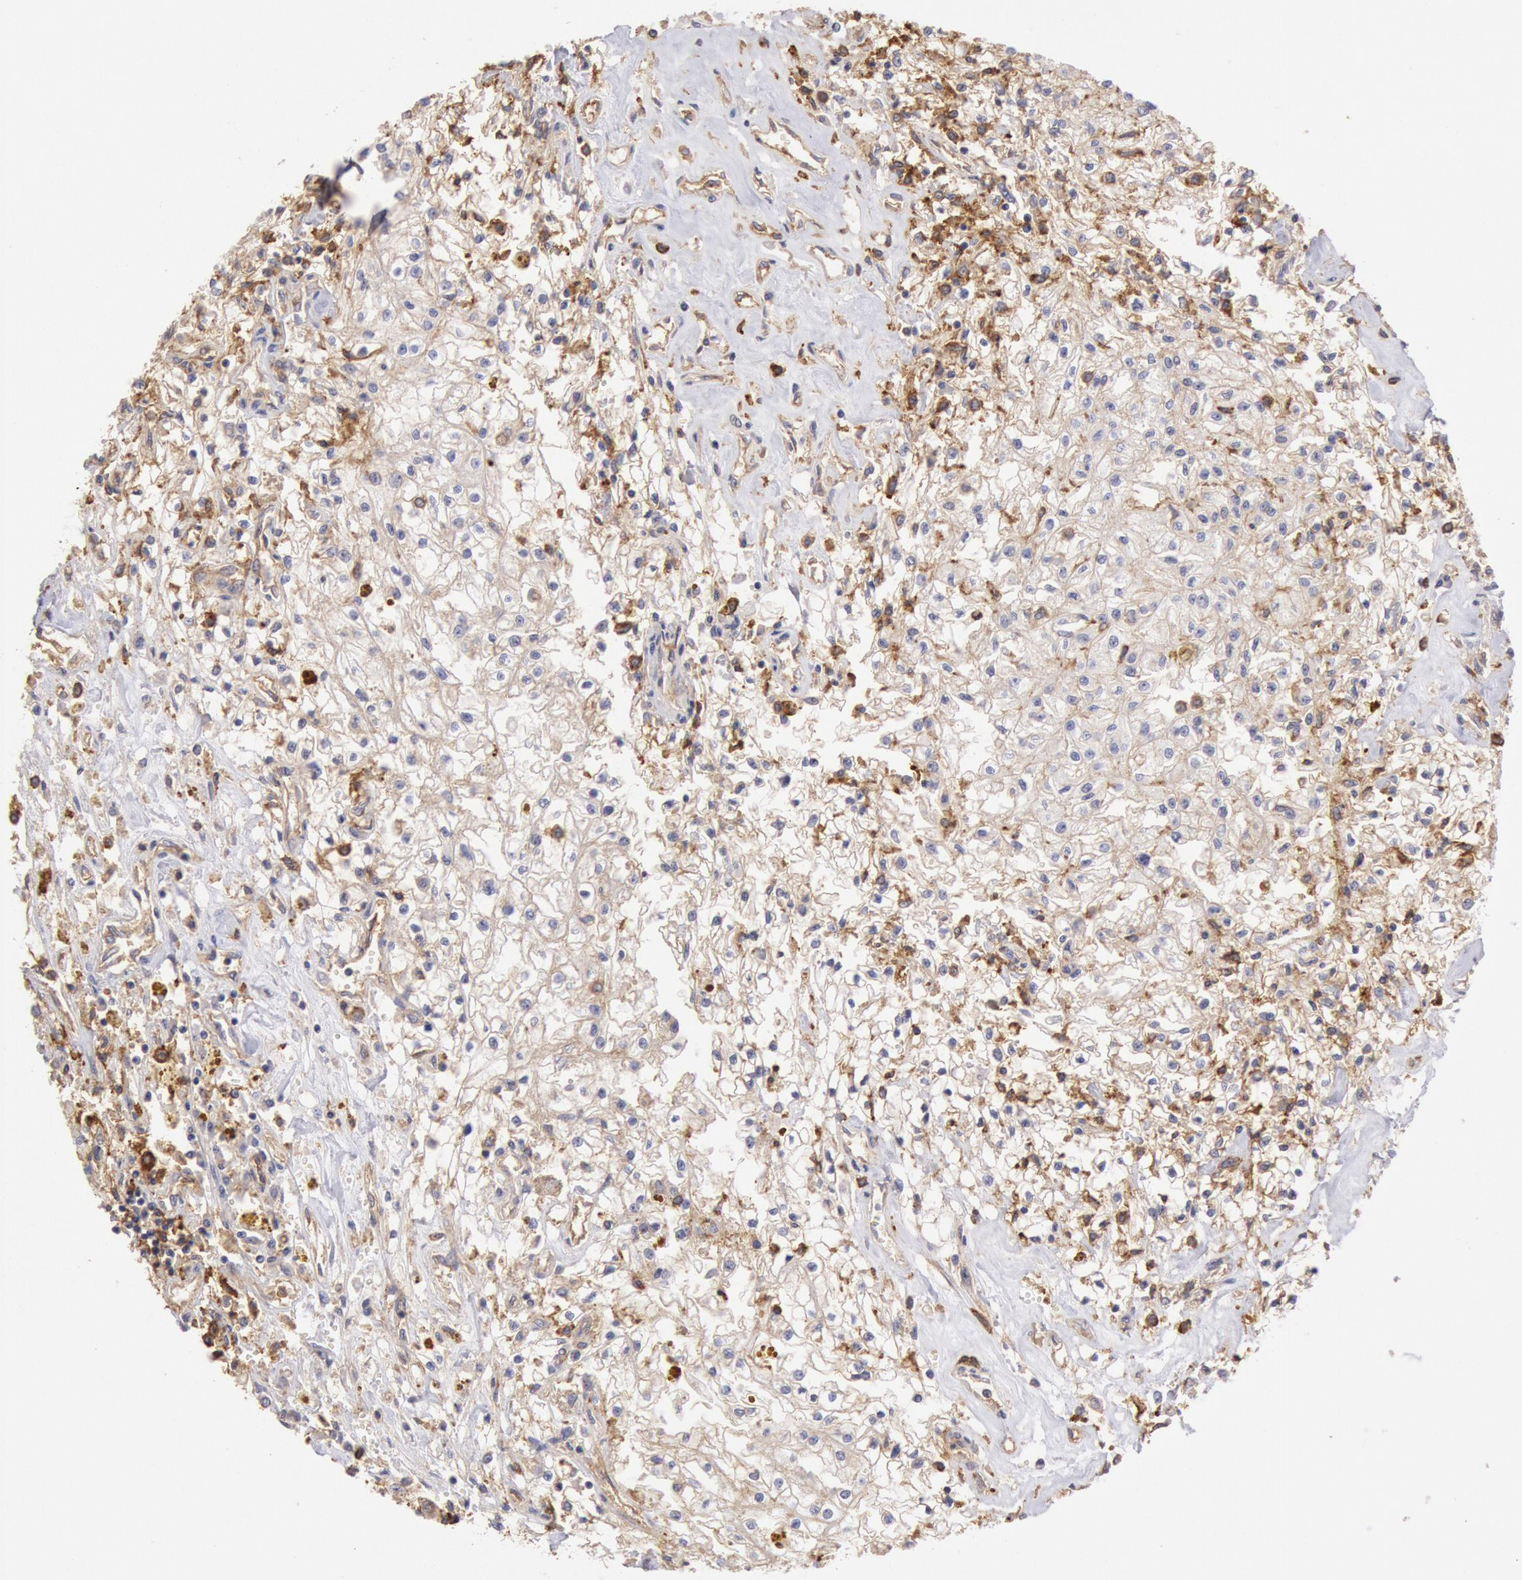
{"staining": {"intensity": "weak", "quantity": "<25%", "location": "cytoplasmic/membranous"}, "tissue": "renal cancer", "cell_type": "Tumor cells", "image_type": "cancer", "snomed": [{"axis": "morphology", "description": "Adenocarcinoma, NOS"}, {"axis": "topography", "description": "Kidney"}], "caption": "High power microscopy photomicrograph of an IHC photomicrograph of adenocarcinoma (renal), revealing no significant positivity in tumor cells.", "gene": "SNAP23", "patient": {"sex": "male", "age": 78}}